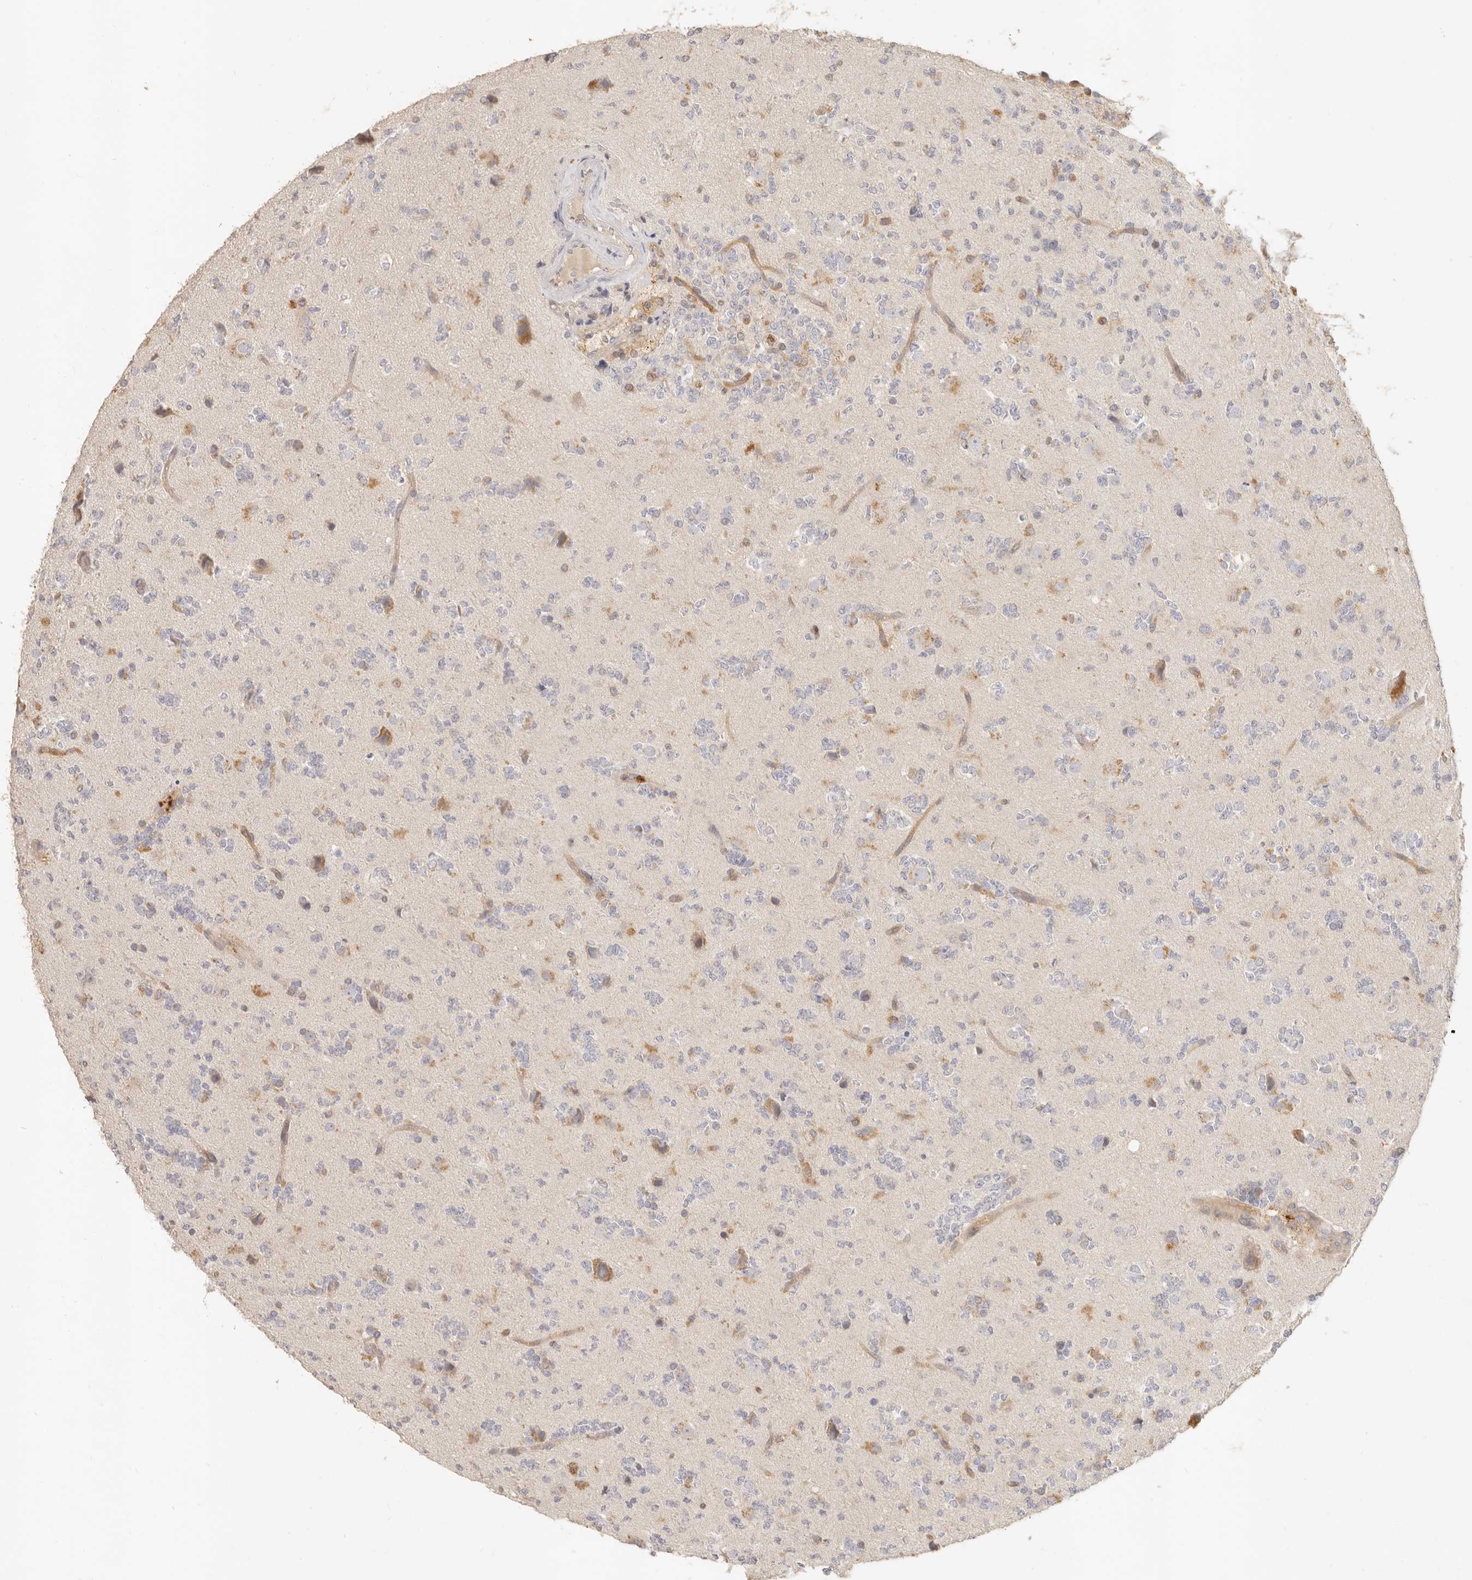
{"staining": {"intensity": "negative", "quantity": "none", "location": "none"}, "tissue": "glioma", "cell_type": "Tumor cells", "image_type": "cancer", "snomed": [{"axis": "morphology", "description": "Glioma, malignant, High grade"}, {"axis": "topography", "description": "Brain"}], "caption": "The immunohistochemistry (IHC) histopathology image has no significant staining in tumor cells of malignant glioma (high-grade) tissue.", "gene": "NECAP2", "patient": {"sex": "female", "age": 62}}